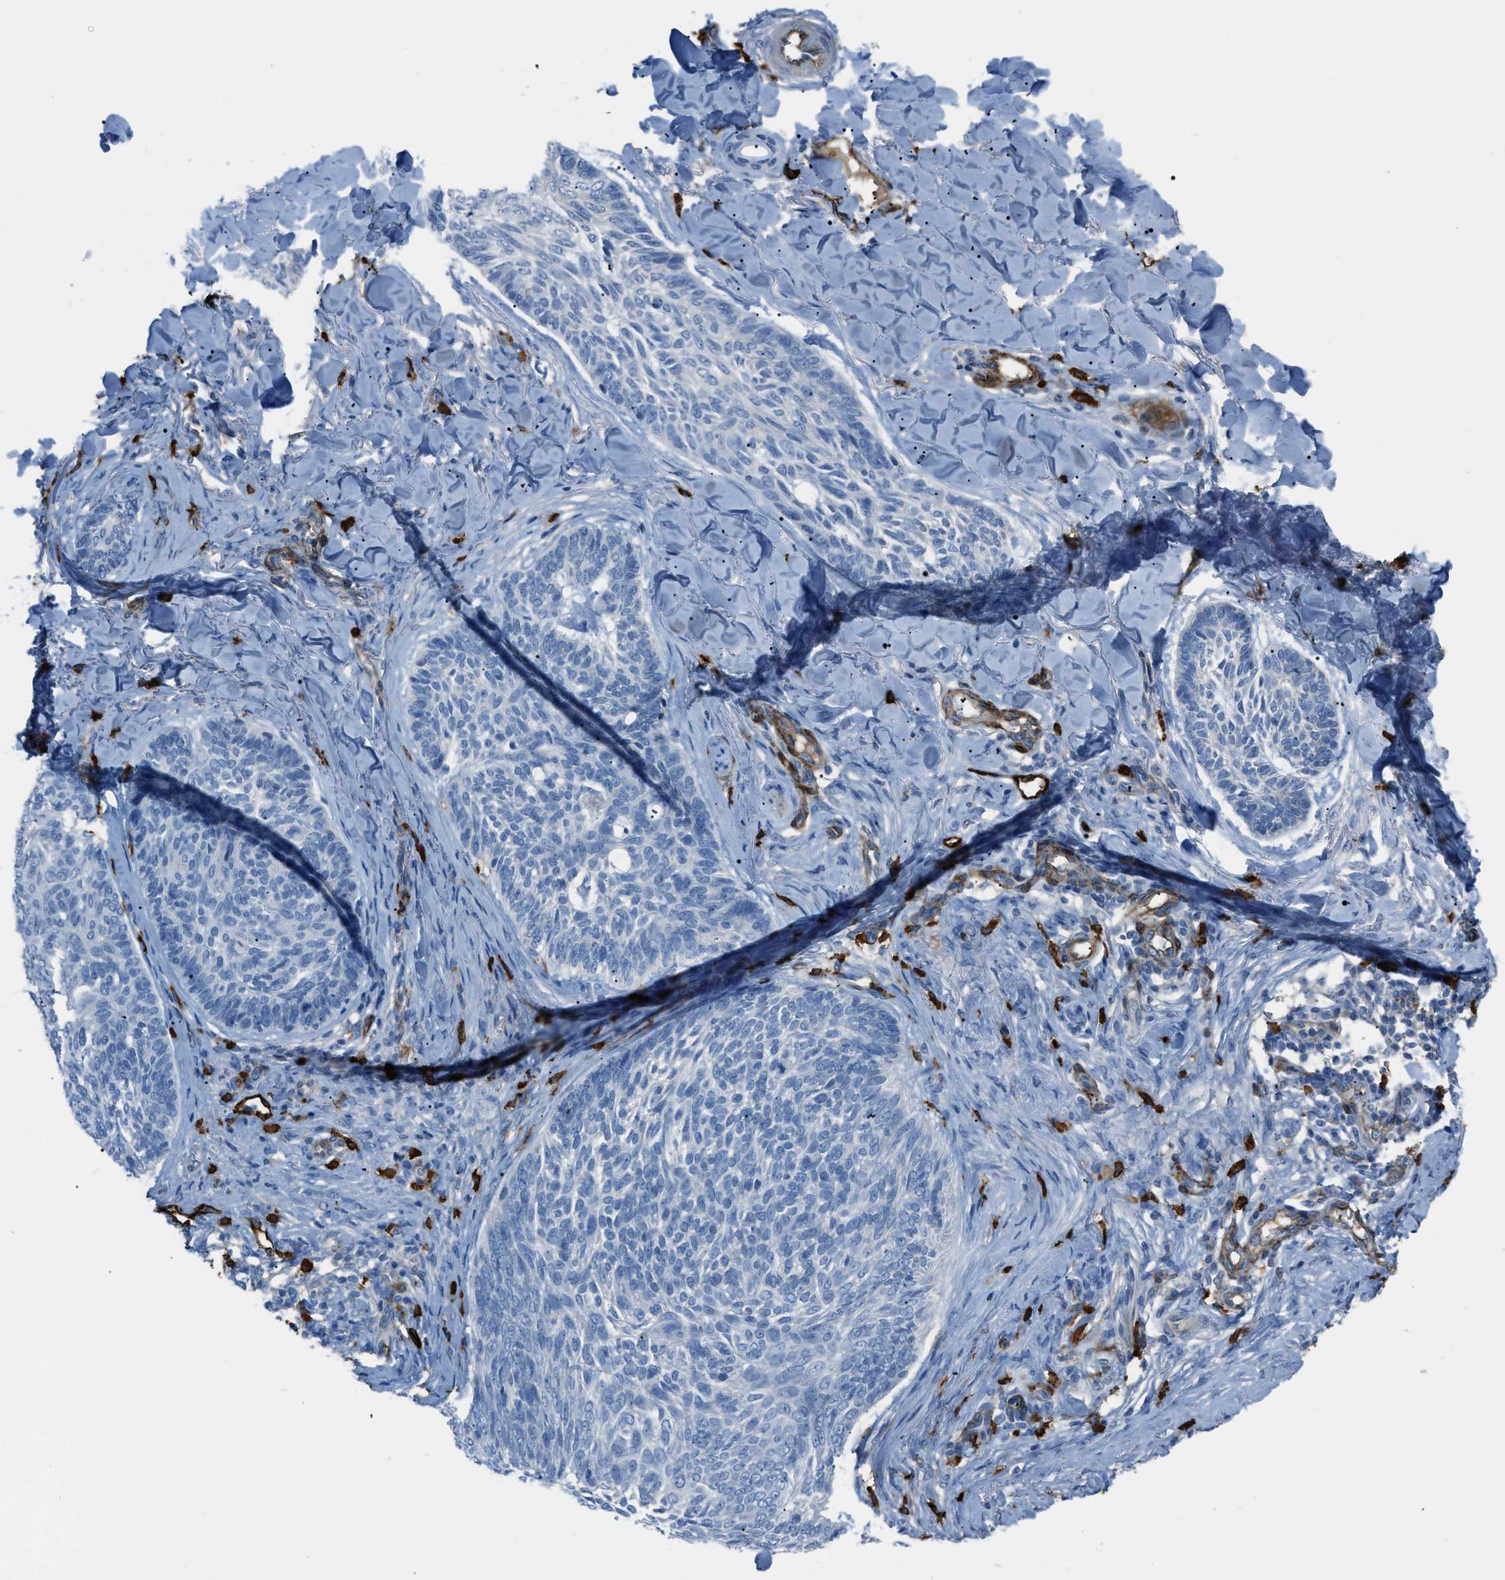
{"staining": {"intensity": "negative", "quantity": "none", "location": "none"}, "tissue": "skin cancer", "cell_type": "Tumor cells", "image_type": "cancer", "snomed": [{"axis": "morphology", "description": "Basal cell carcinoma"}, {"axis": "topography", "description": "Skin"}], "caption": "Immunohistochemistry histopathology image of neoplastic tissue: human skin cancer stained with DAB displays no significant protein positivity in tumor cells.", "gene": "SLC22A15", "patient": {"sex": "male", "age": 43}}